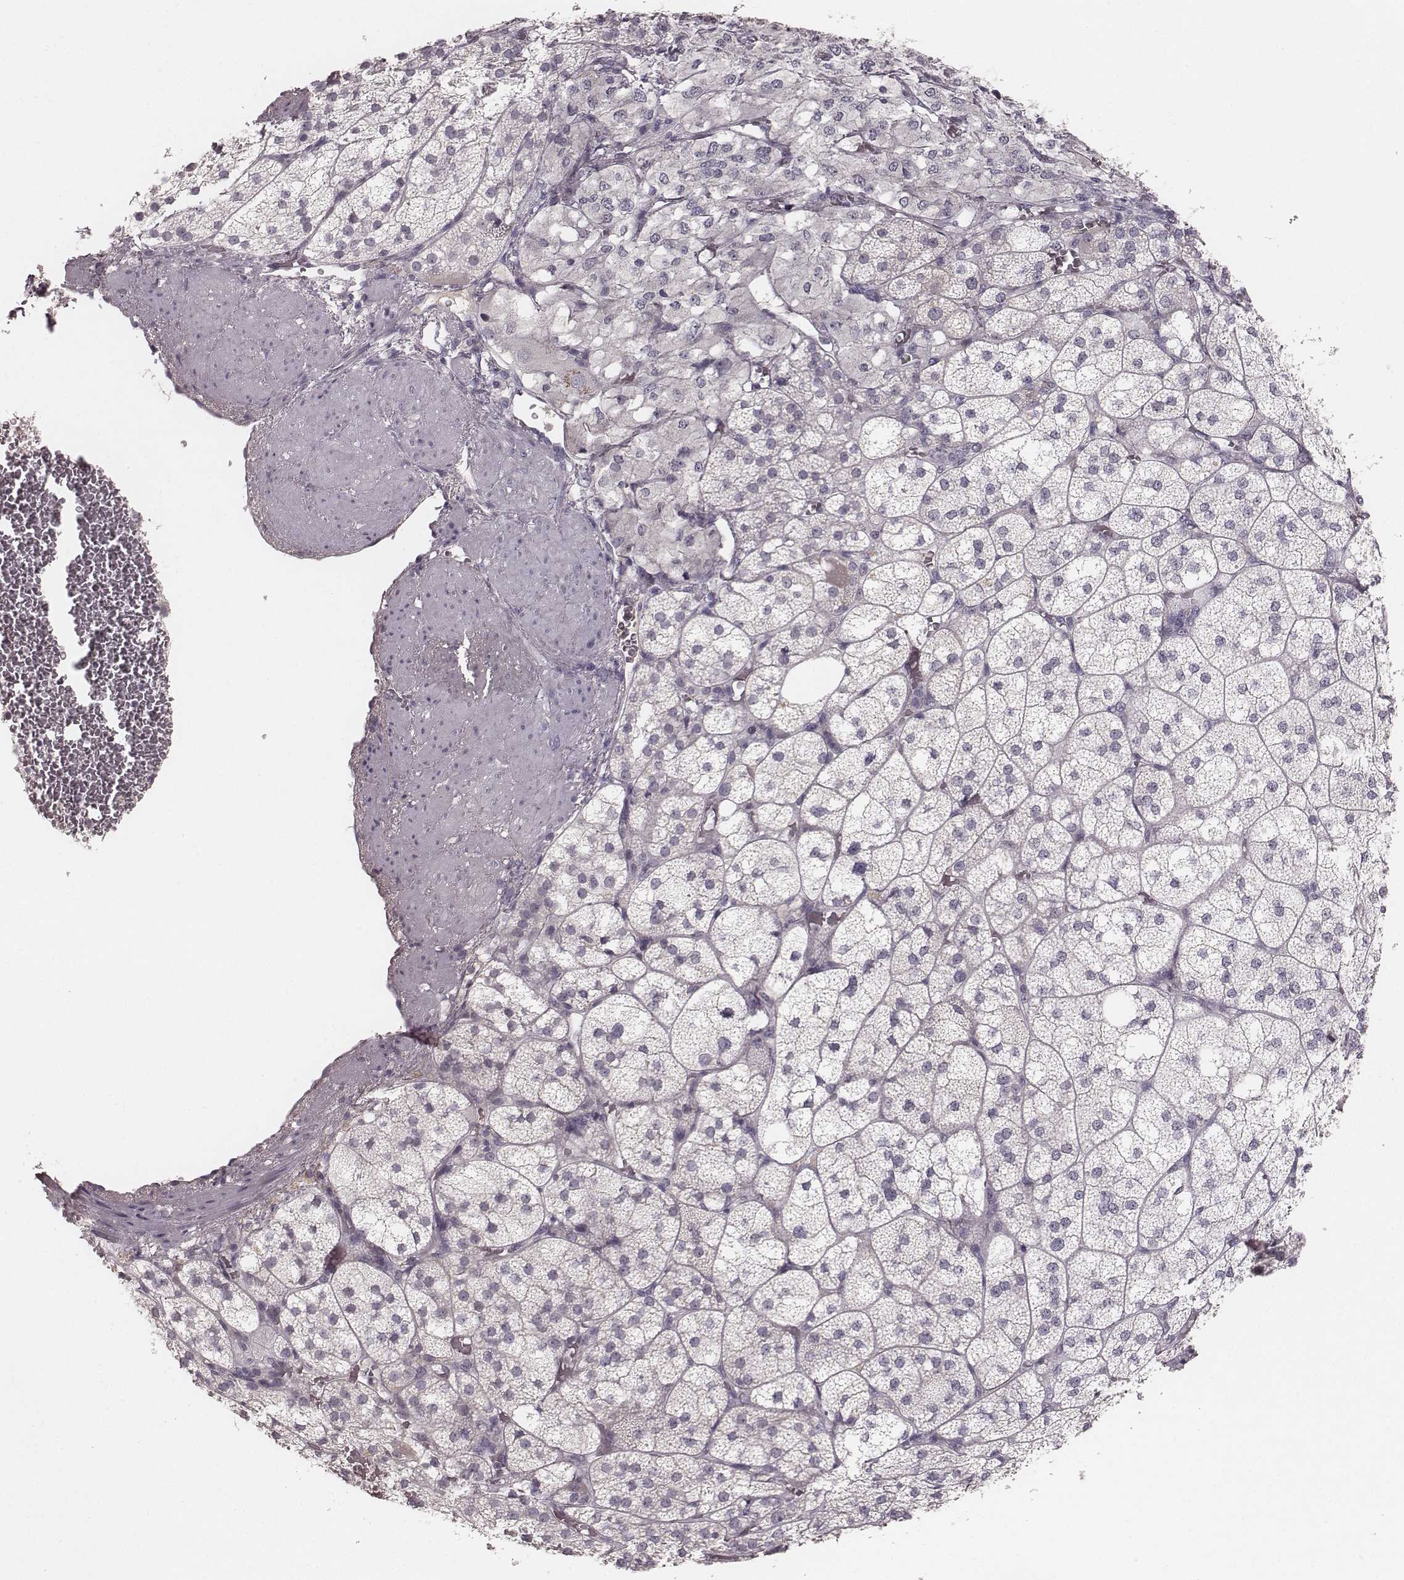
{"staining": {"intensity": "negative", "quantity": "none", "location": "none"}, "tissue": "adrenal gland", "cell_type": "Glandular cells", "image_type": "normal", "snomed": [{"axis": "morphology", "description": "Normal tissue, NOS"}, {"axis": "topography", "description": "Adrenal gland"}], "caption": "DAB immunohistochemical staining of benign adrenal gland reveals no significant expression in glandular cells.", "gene": "LY6K", "patient": {"sex": "female", "age": 60}}